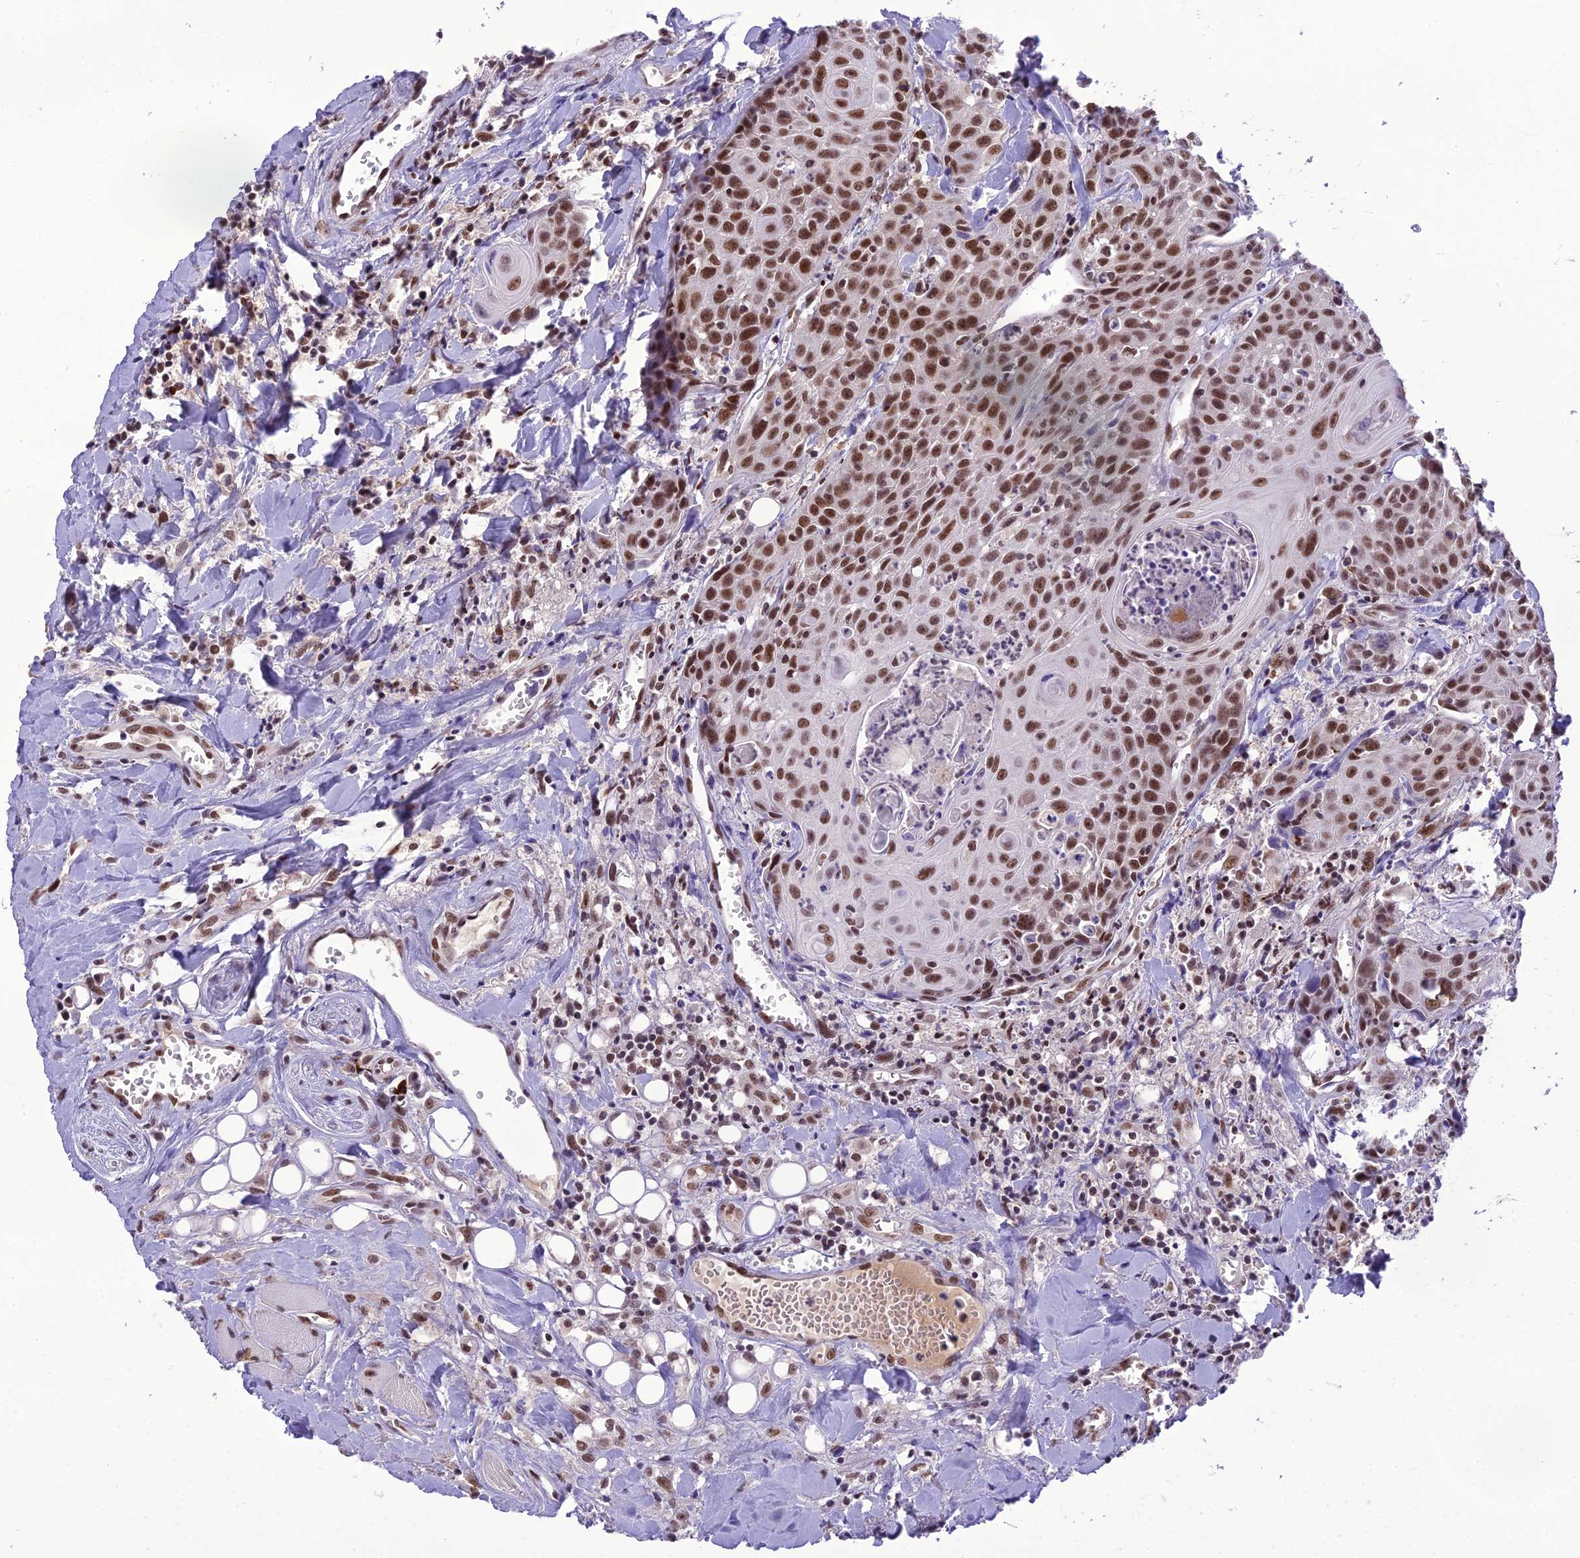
{"staining": {"intensity": "strong", "quantity": ">75%", "location": "nuclear"}, "tissue": "head and neck cancer", "cell_type": "Tumor cells", "image_type": "cancer", "snomed": [{"axis": "morphology", "description": "Squamous cell carcinoma, NOS"}, {"axis": "topography", "description": "Oral tissue"}, {"axis": "topography", "description": "Head-Neck"}], "caption": "Brown immunohistochemical staining in human squamous cell carcinoma (head and neck) exhibits strong nuclear positivity in about >75% of tumor cells.", "gene": "SH3RF3", "patient": {"sex": "female", "age": 82}}